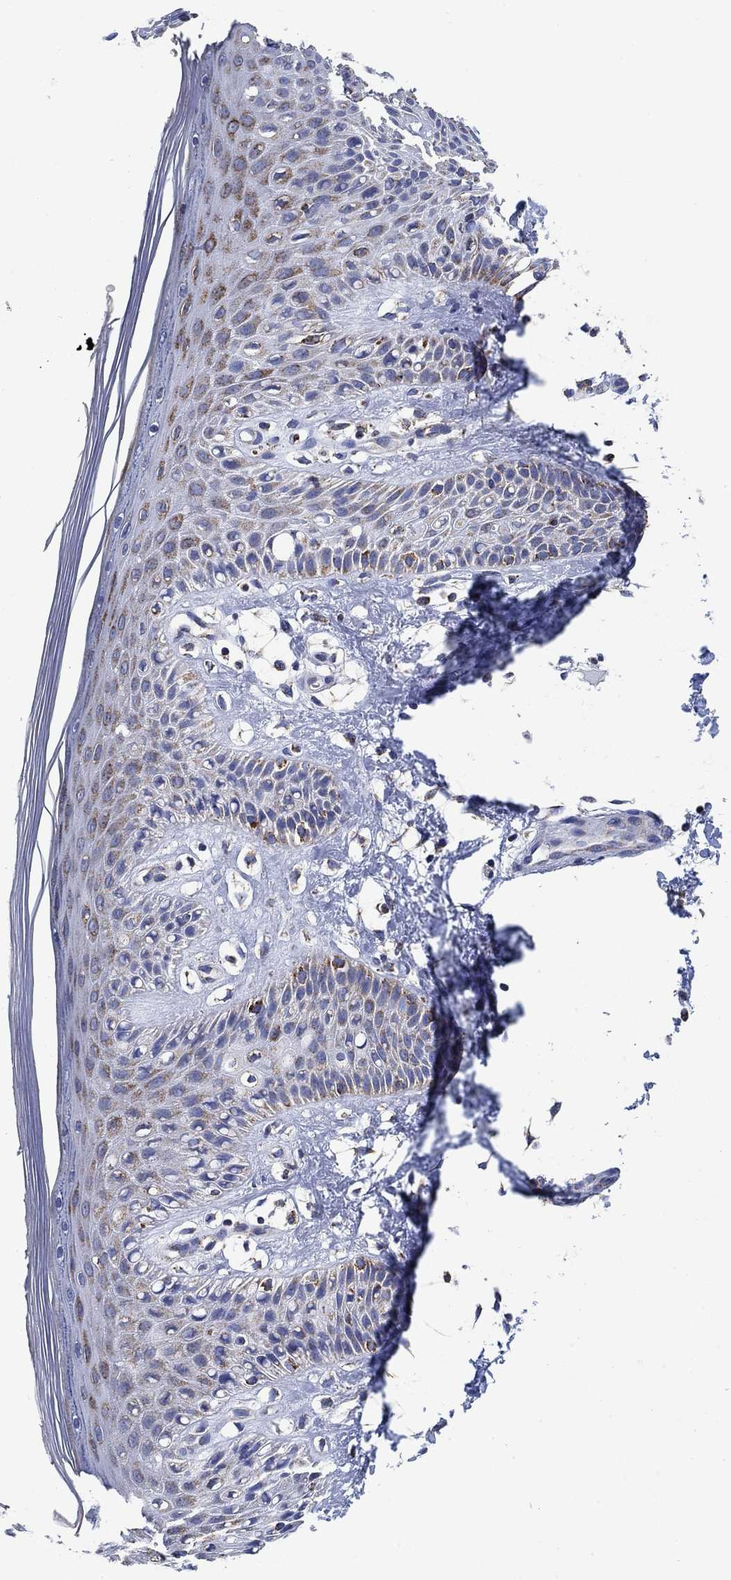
{"staining": {"intensity": "moderate", "quantity": "<25%", "location": "cytoplasmic/membranous"}, "tissue": "skin", "cell_type": "Epidermal cells", "image_type": "normal", "snomed": [{"axis": "morphology", "description": "Normal tissue, NOS"}, {"axis": "topography", "description": "Anal"}], "caption": "DAB immunohistochemical staining of unremarkable human skin reveals moderate cytoplasmic/membranous protein positivity in approximately <25% of epidermal cells. Immunohistochemistry stains the protein in brown and the nuclei are stained blue.", "gene": "NDUFS3", "patient": {"sex": "male", "age": 36}}